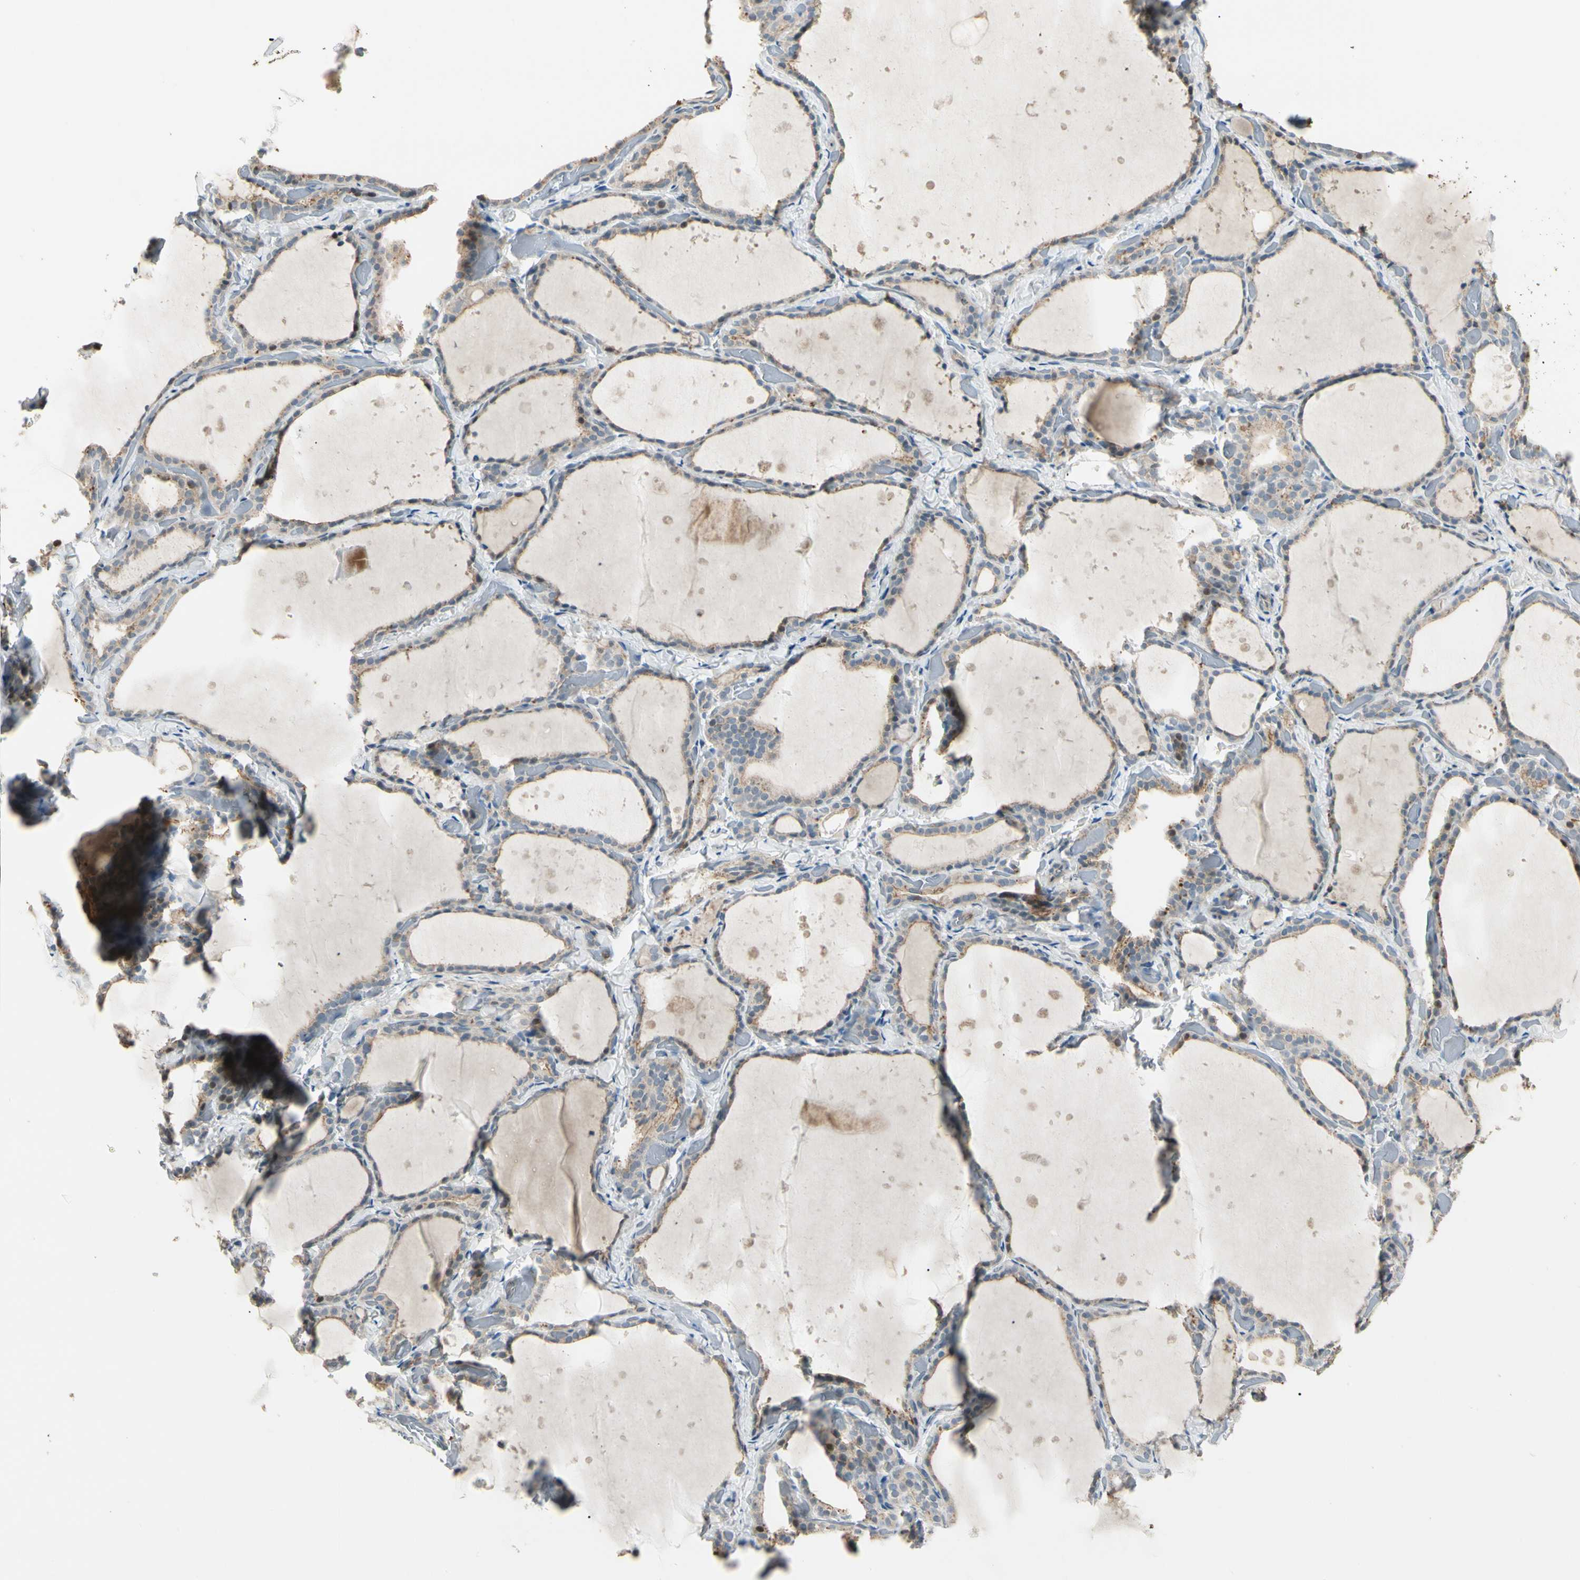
{"staining": {"intensity": "weak", "quantity": ">75%", "location": "cytoplasmic/membranous"}, "tissue": "thyroid gland", "cell_type": "Glandular cells", "image_type": "normal", "snomed": [{"axis": "morphology", "description": "Normal tissue, NOS"}, {"axis": "topography", "description": "Thyroid gland"}], "caption": "Protein analysis of benign thyroid gland shows weak cytoplasmic/membranous positivity in approximately >75% of glandular cells.", "gene": "P3H2", "patient": {"sex": "female", "age": 44}}